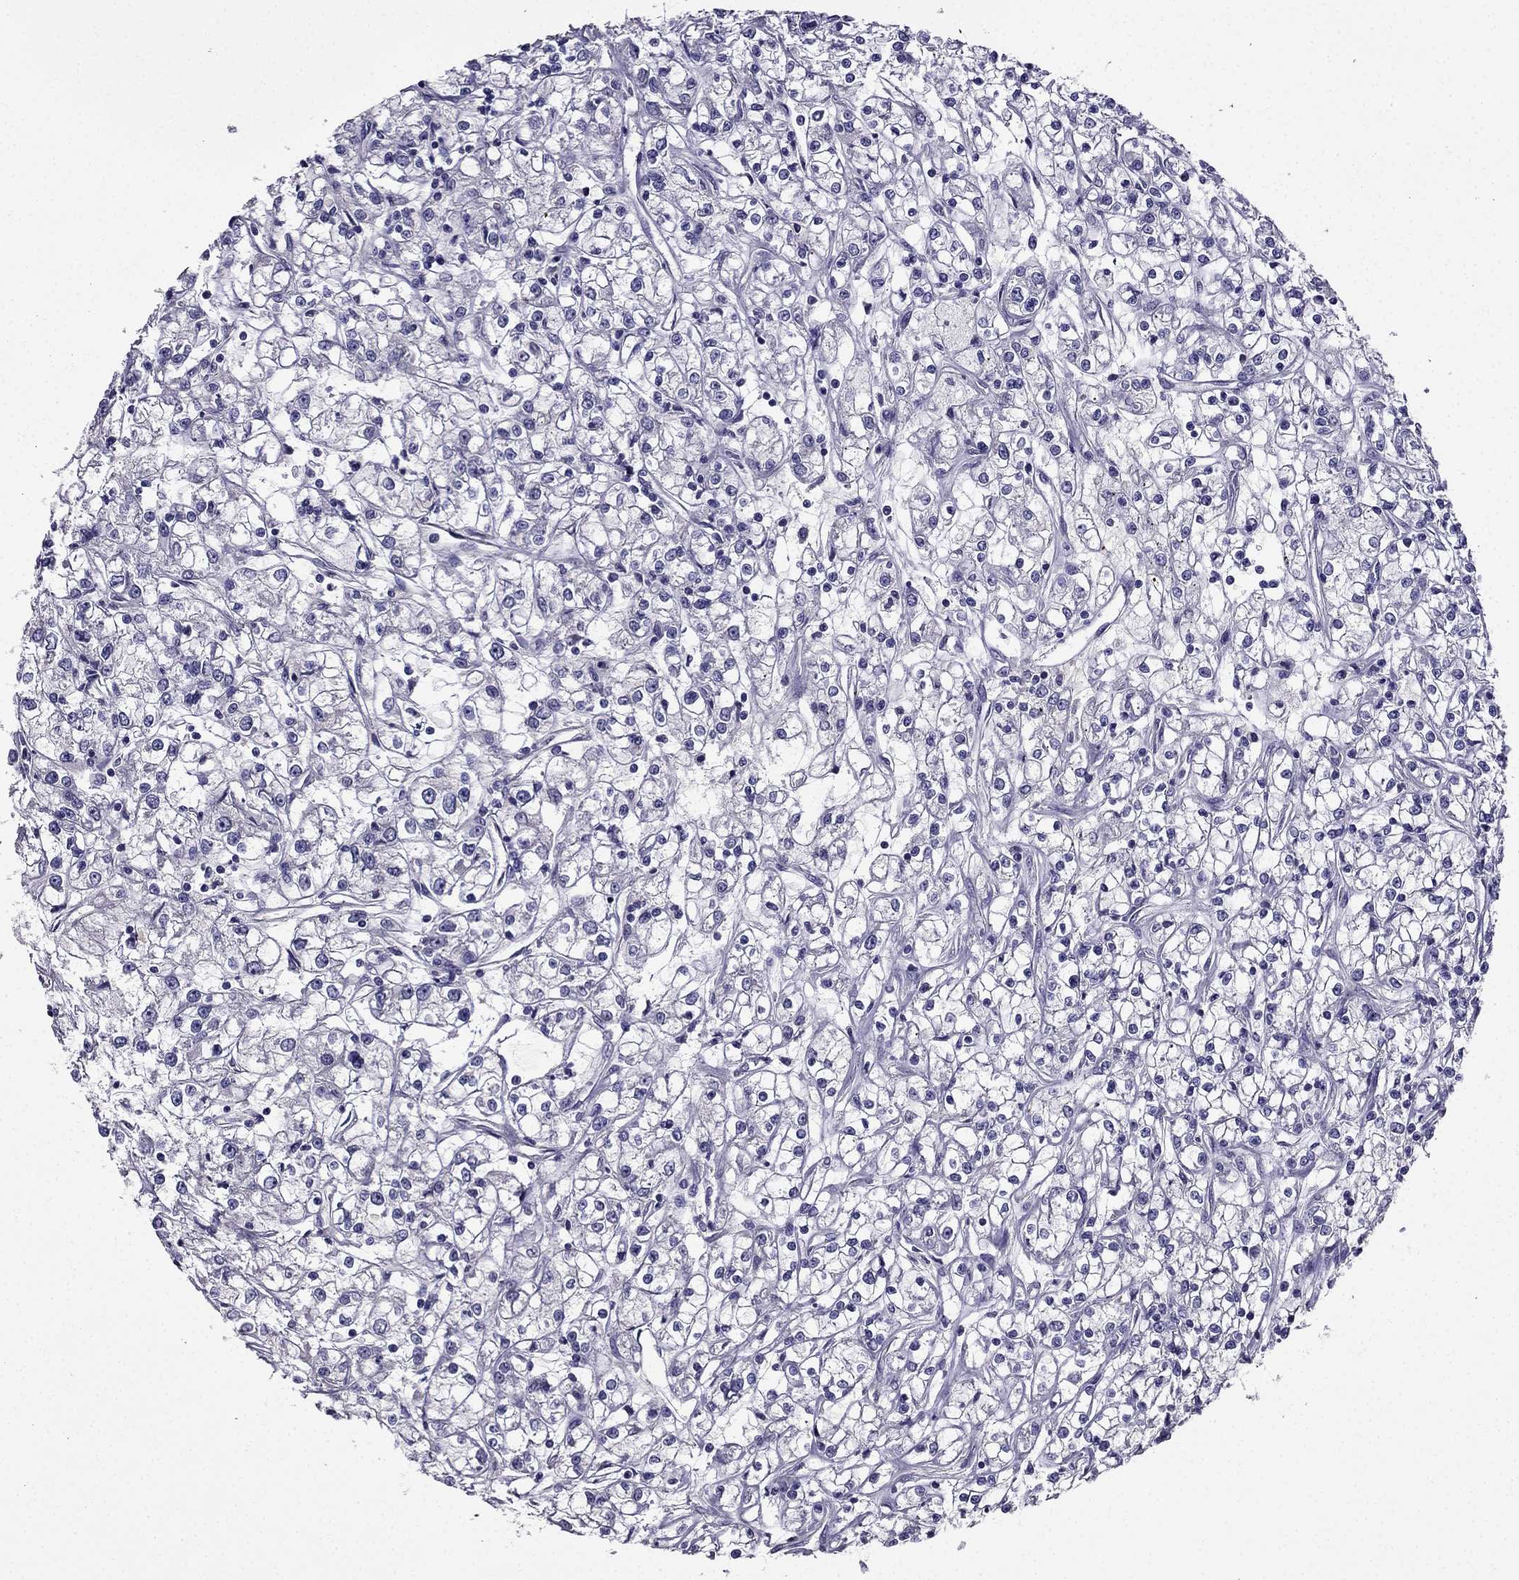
{"staining": {"intensity": "negative", "quantity": "none", "location": "none"}, "tissue": "renal cancer", "cell_type": "Tumor cells", "image_type": "cancer", "snomed": [{"axis": "morphology", "description": "Adenocarcinoma, NOS"}, {"axis": "topography", "description": "Kidney"}], "caption": "Immunohistochemistry of renal cancer shows no expression in tumor cells. (DAB (3,3'-diaminobenzidine) IHC visualized using brightfield microscopy, high magnification).", "gene": "DUSP15", "patient": {"sex": "female", "age": 59}}